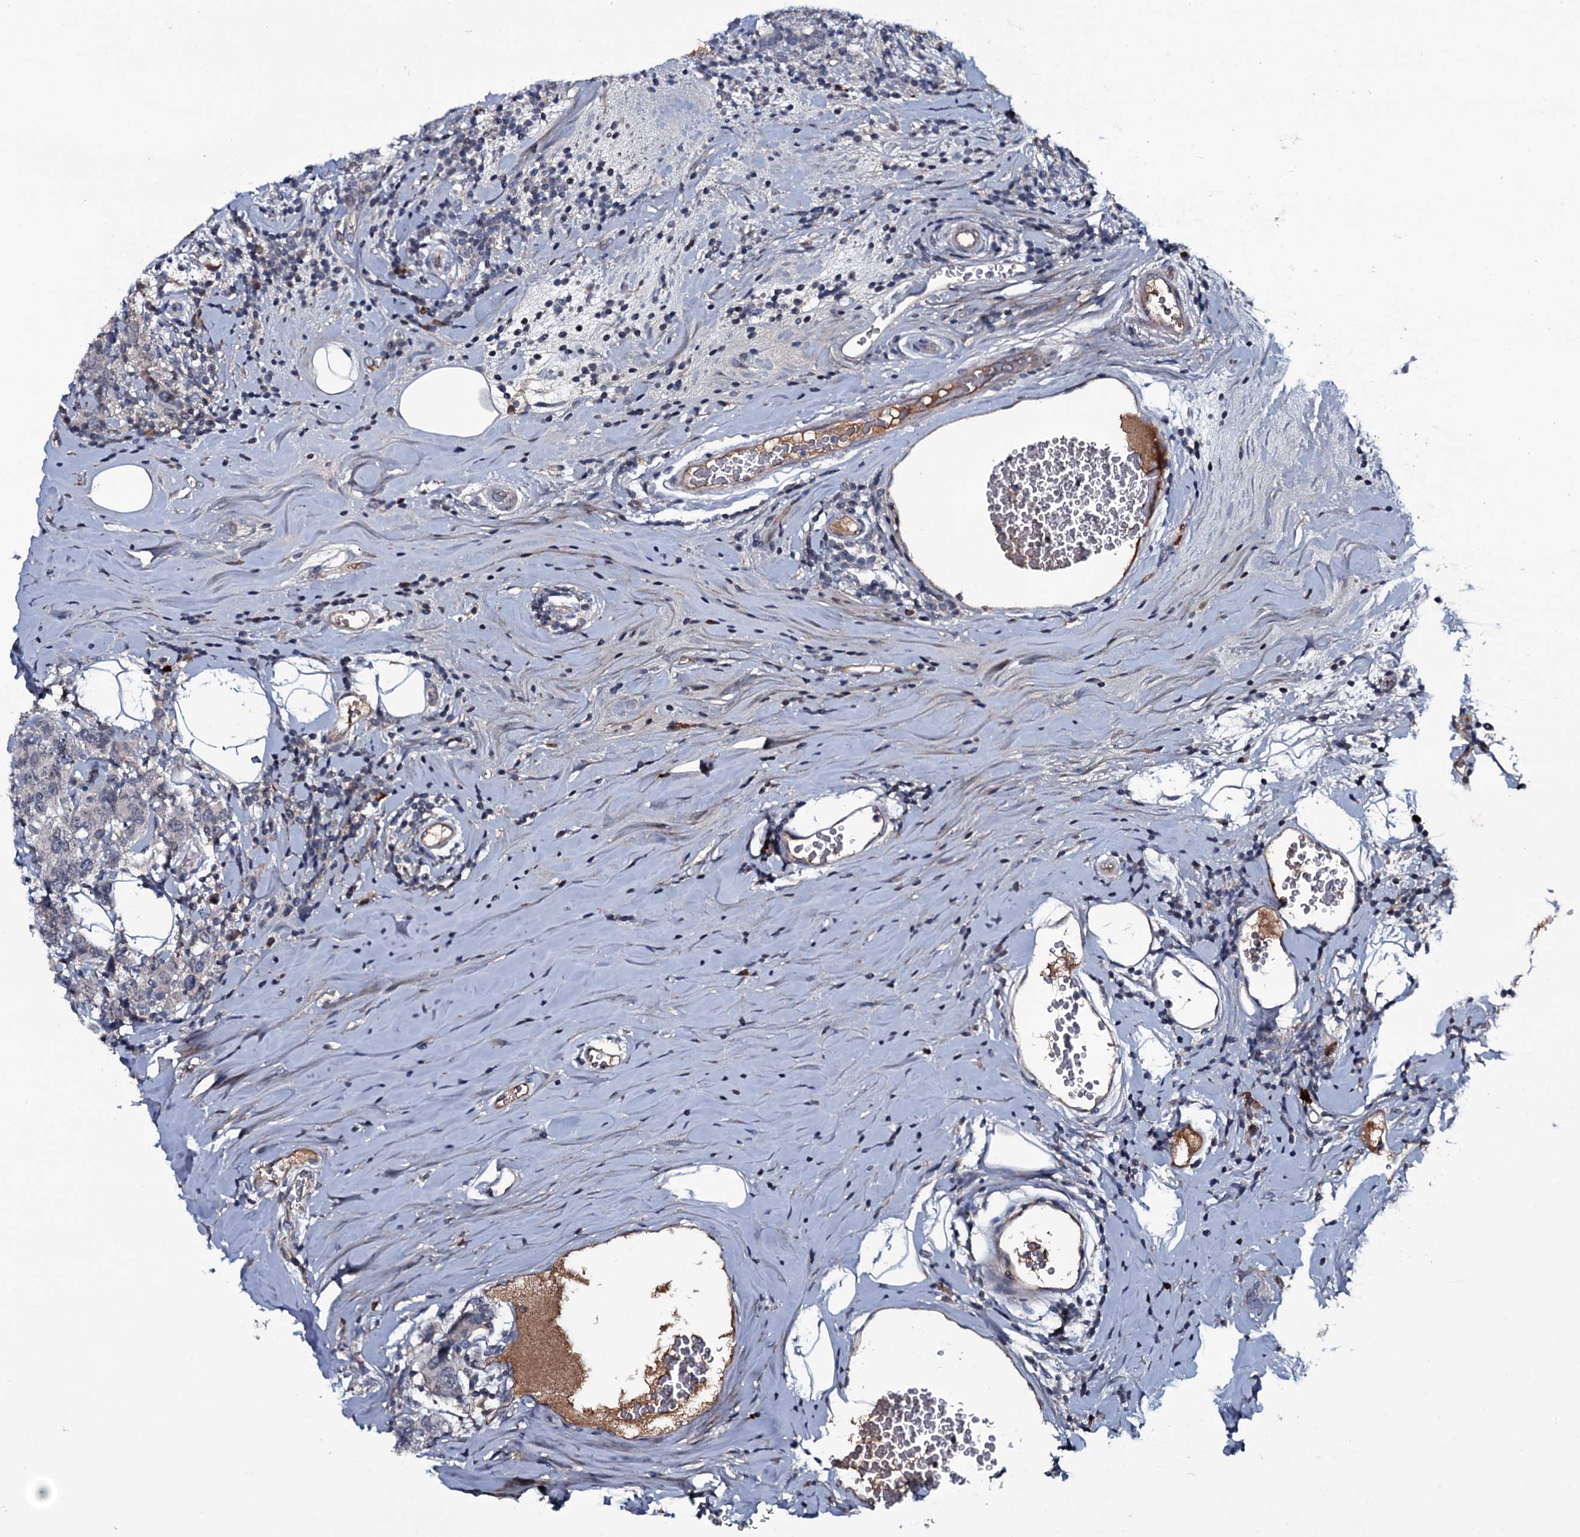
{"staining": {"intensity": "negative", "quantity": "none", "location": "none"}, "tissue": "breast cancer", "cell_type": "Tumor cells", "image_type": "cancer", "snomed": [{"axis": "morphology", "description": "Lobular carcinoma"}, {"axis": "topography", "description": "Breast"}], "caption": "A high-resolution micrograph shows immunohistochemistry (IHC) staining of lobular carcinoma (breast), which displays no significant expression in tumor cells.", "gene": "LYG2", "patient": {"sex": "female", "age": 59}}